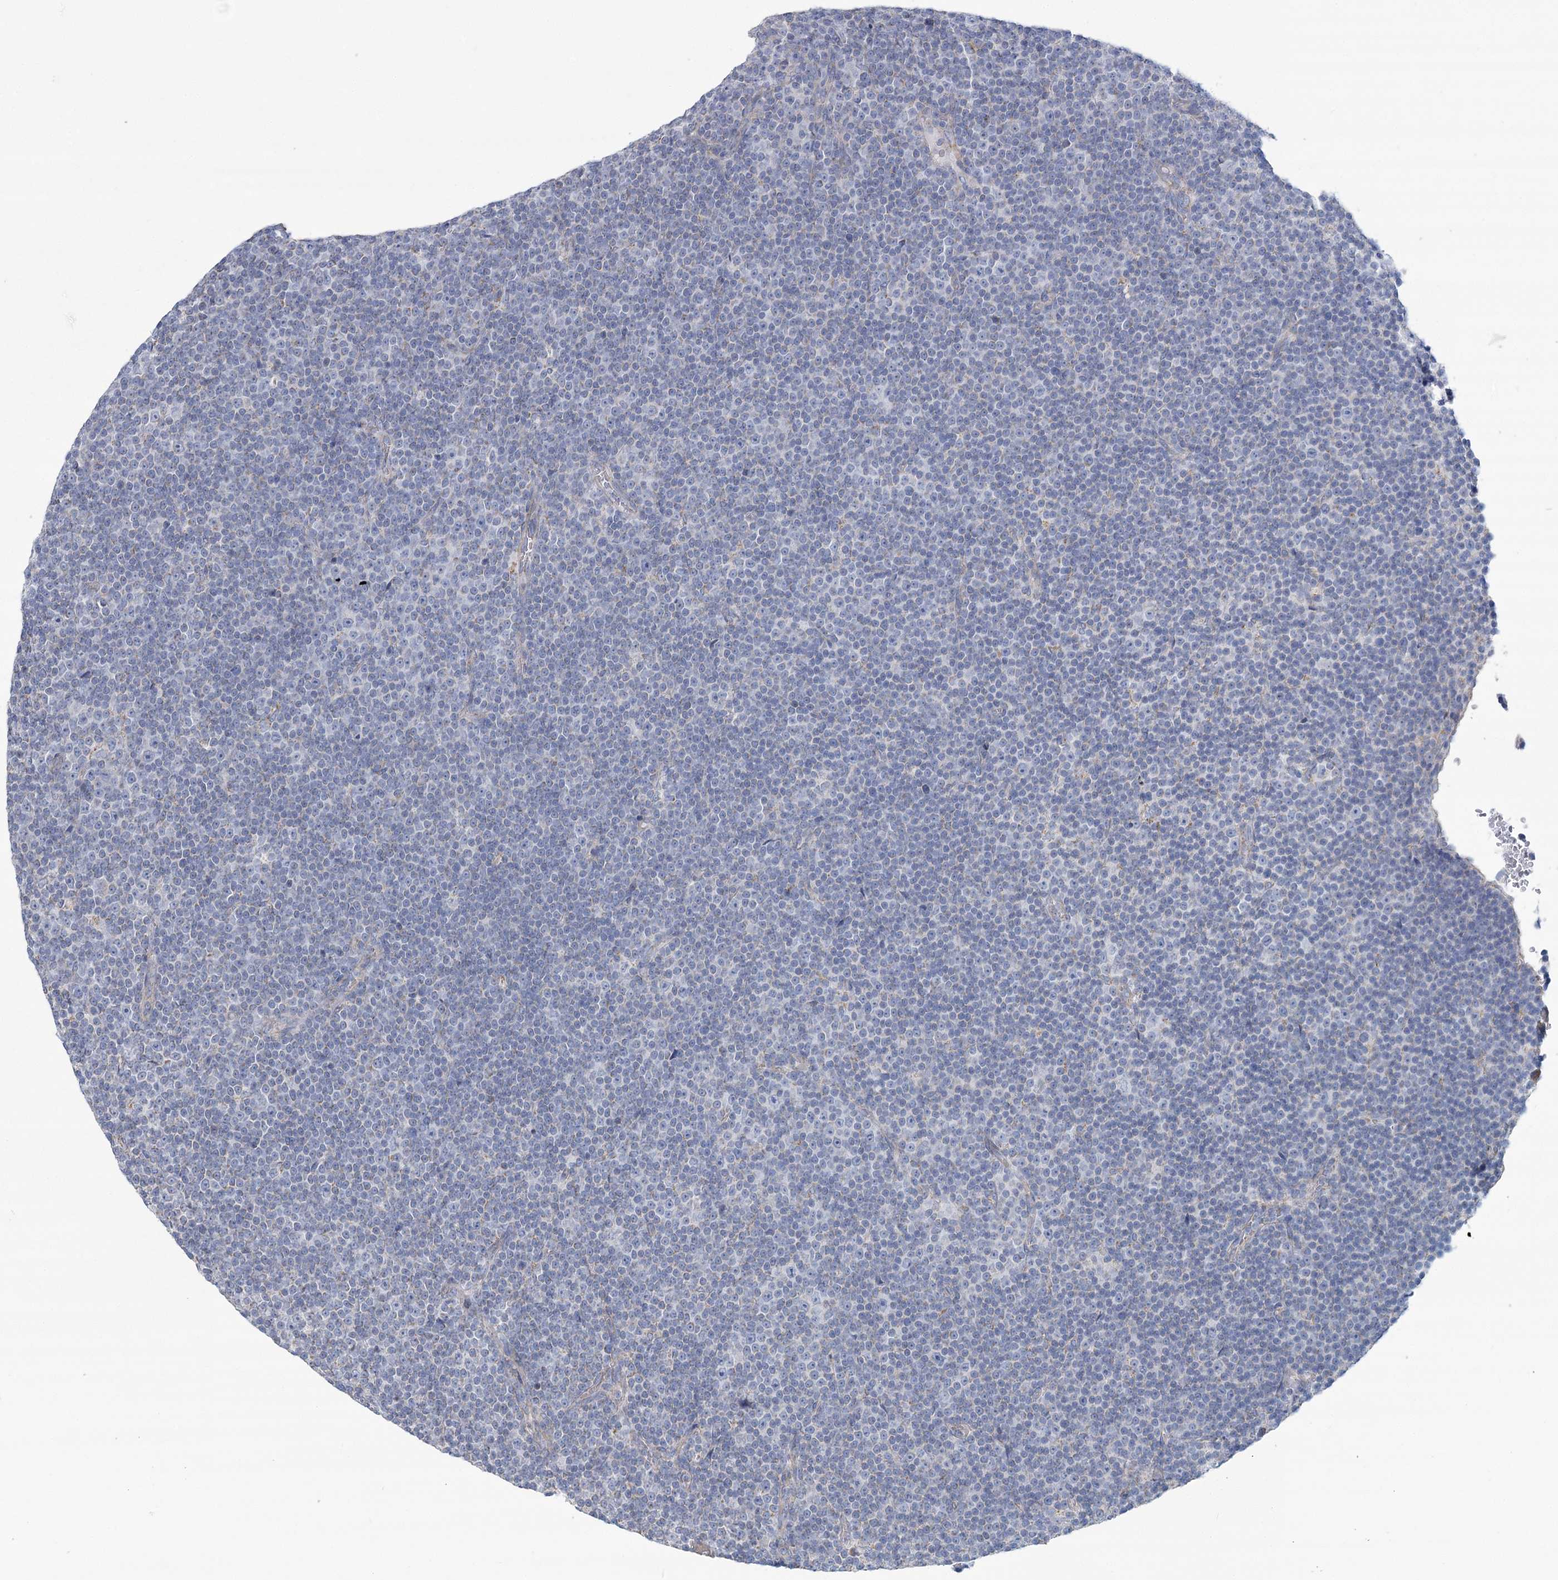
{"staining": {"intensity": "negative", "quantity": "none", "location": "none"}, "tissue": "lymphoma", "cell_type": "Tumor cells", "image_type": "cancer", "snomed": [{"axis": "morphology", "description": "Malignant lymphoma, non-Hodgkin's type, Low grade"}, {"axis": "topography", "description": "Lymph node"}], "caption": "Immunohistochemical staining of human malignant lymphoma, non-Hodgkin's type (low-grade) exhibits no significant staining in tumor cells. Nuclei are stained in blue.", "gene": "SNX7", "patient": {"sex": "female", "age": 67}}